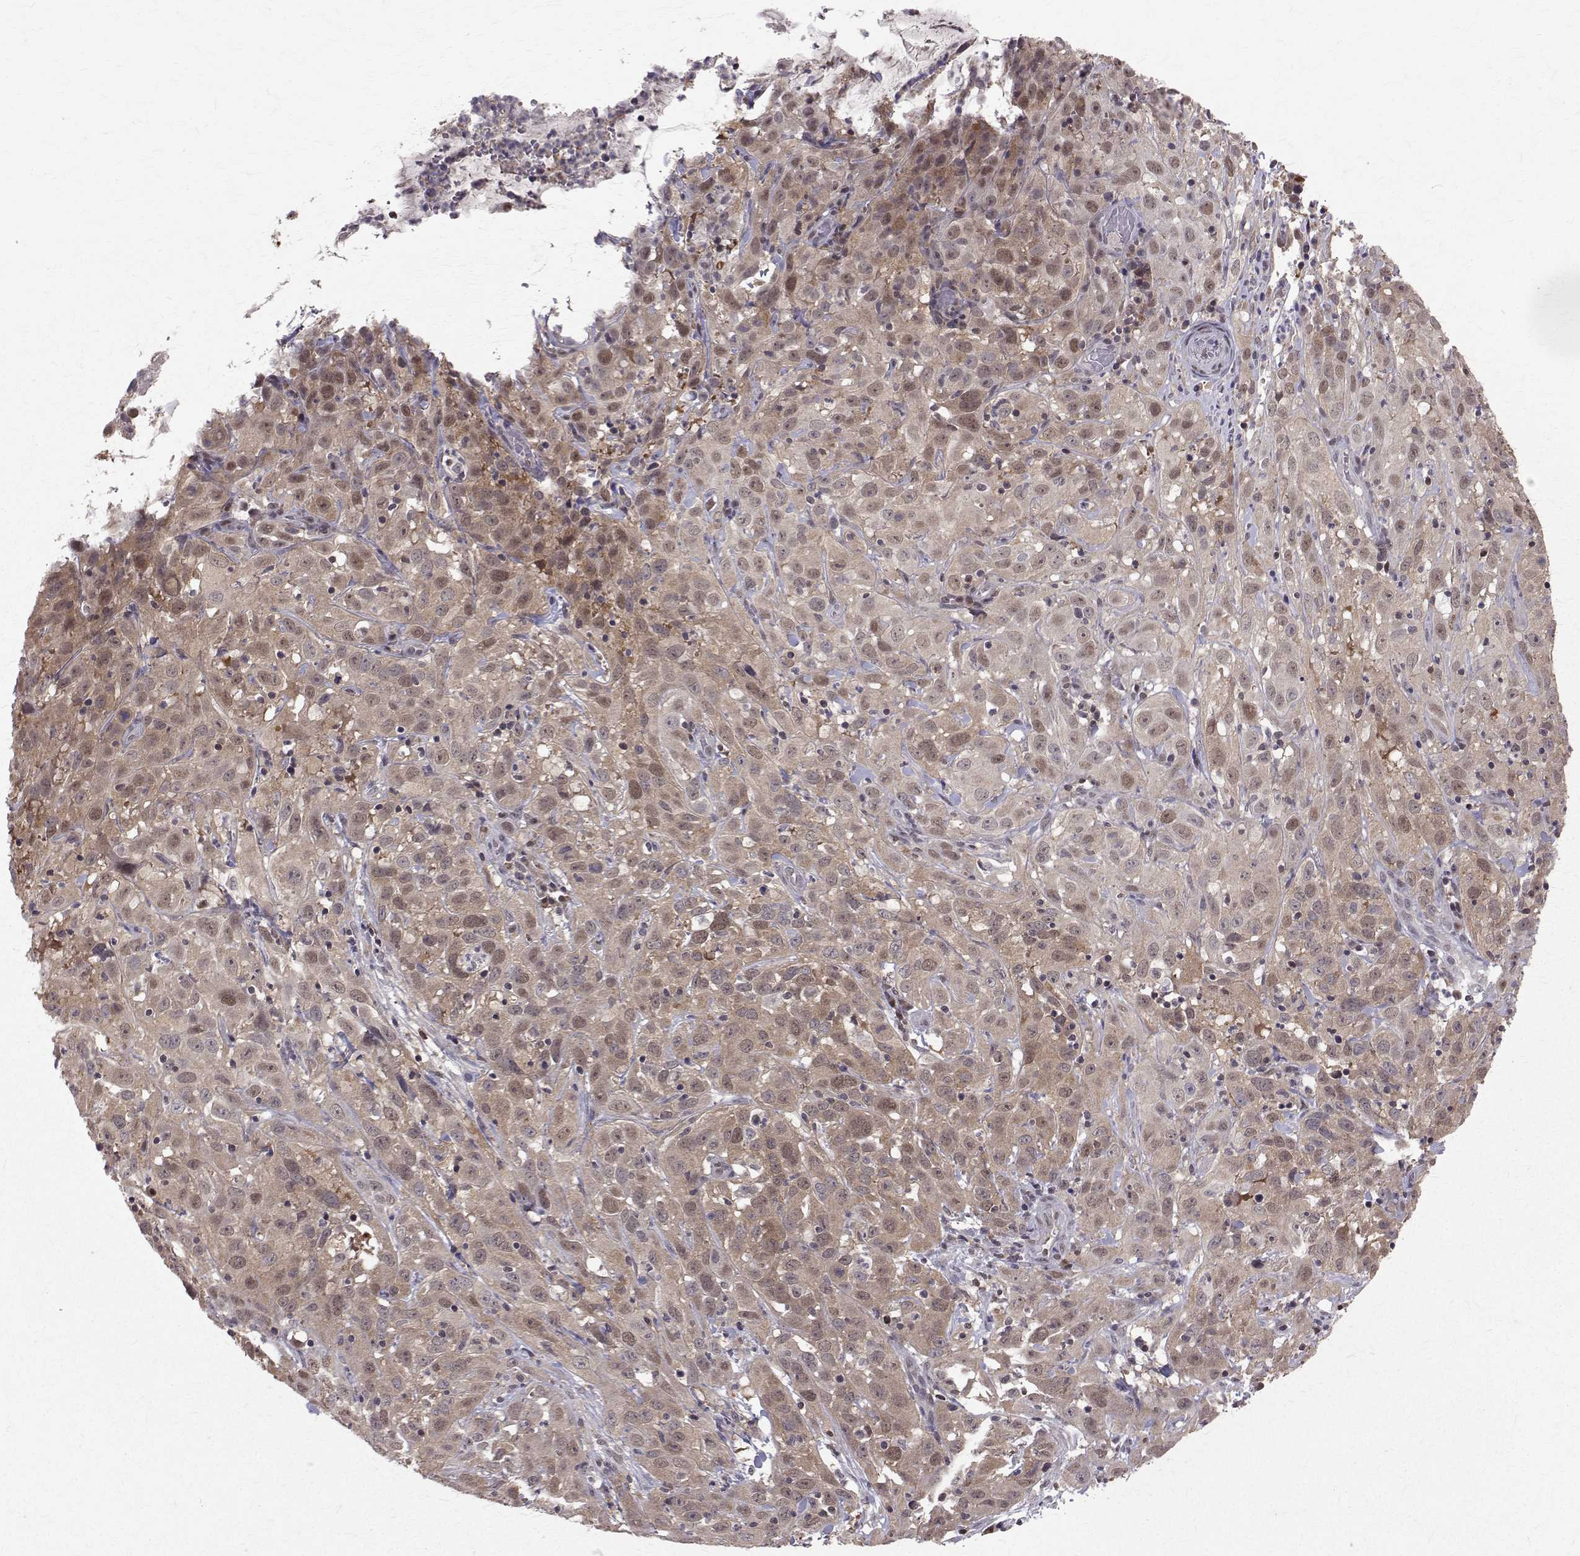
{"staining": {"intensity": "weak", "quantity": ">75%", "location": "nuclear"}, "tissue": "cervical cancer", "cell_type": "Tumor cells", "image_type": "cancer", "snomed": [{"axis": "morphology", "description": "Squamous cell carcinoma, NOS"}, {"axis": "topography", "description": "Cervix"}], "caption": "Tumor cells display low levels of weak nuclear positivity in about >75% of cells in cervical cancer.", "gene": "NIF3L1", "patient": {"sex": "female", "age": 32}}